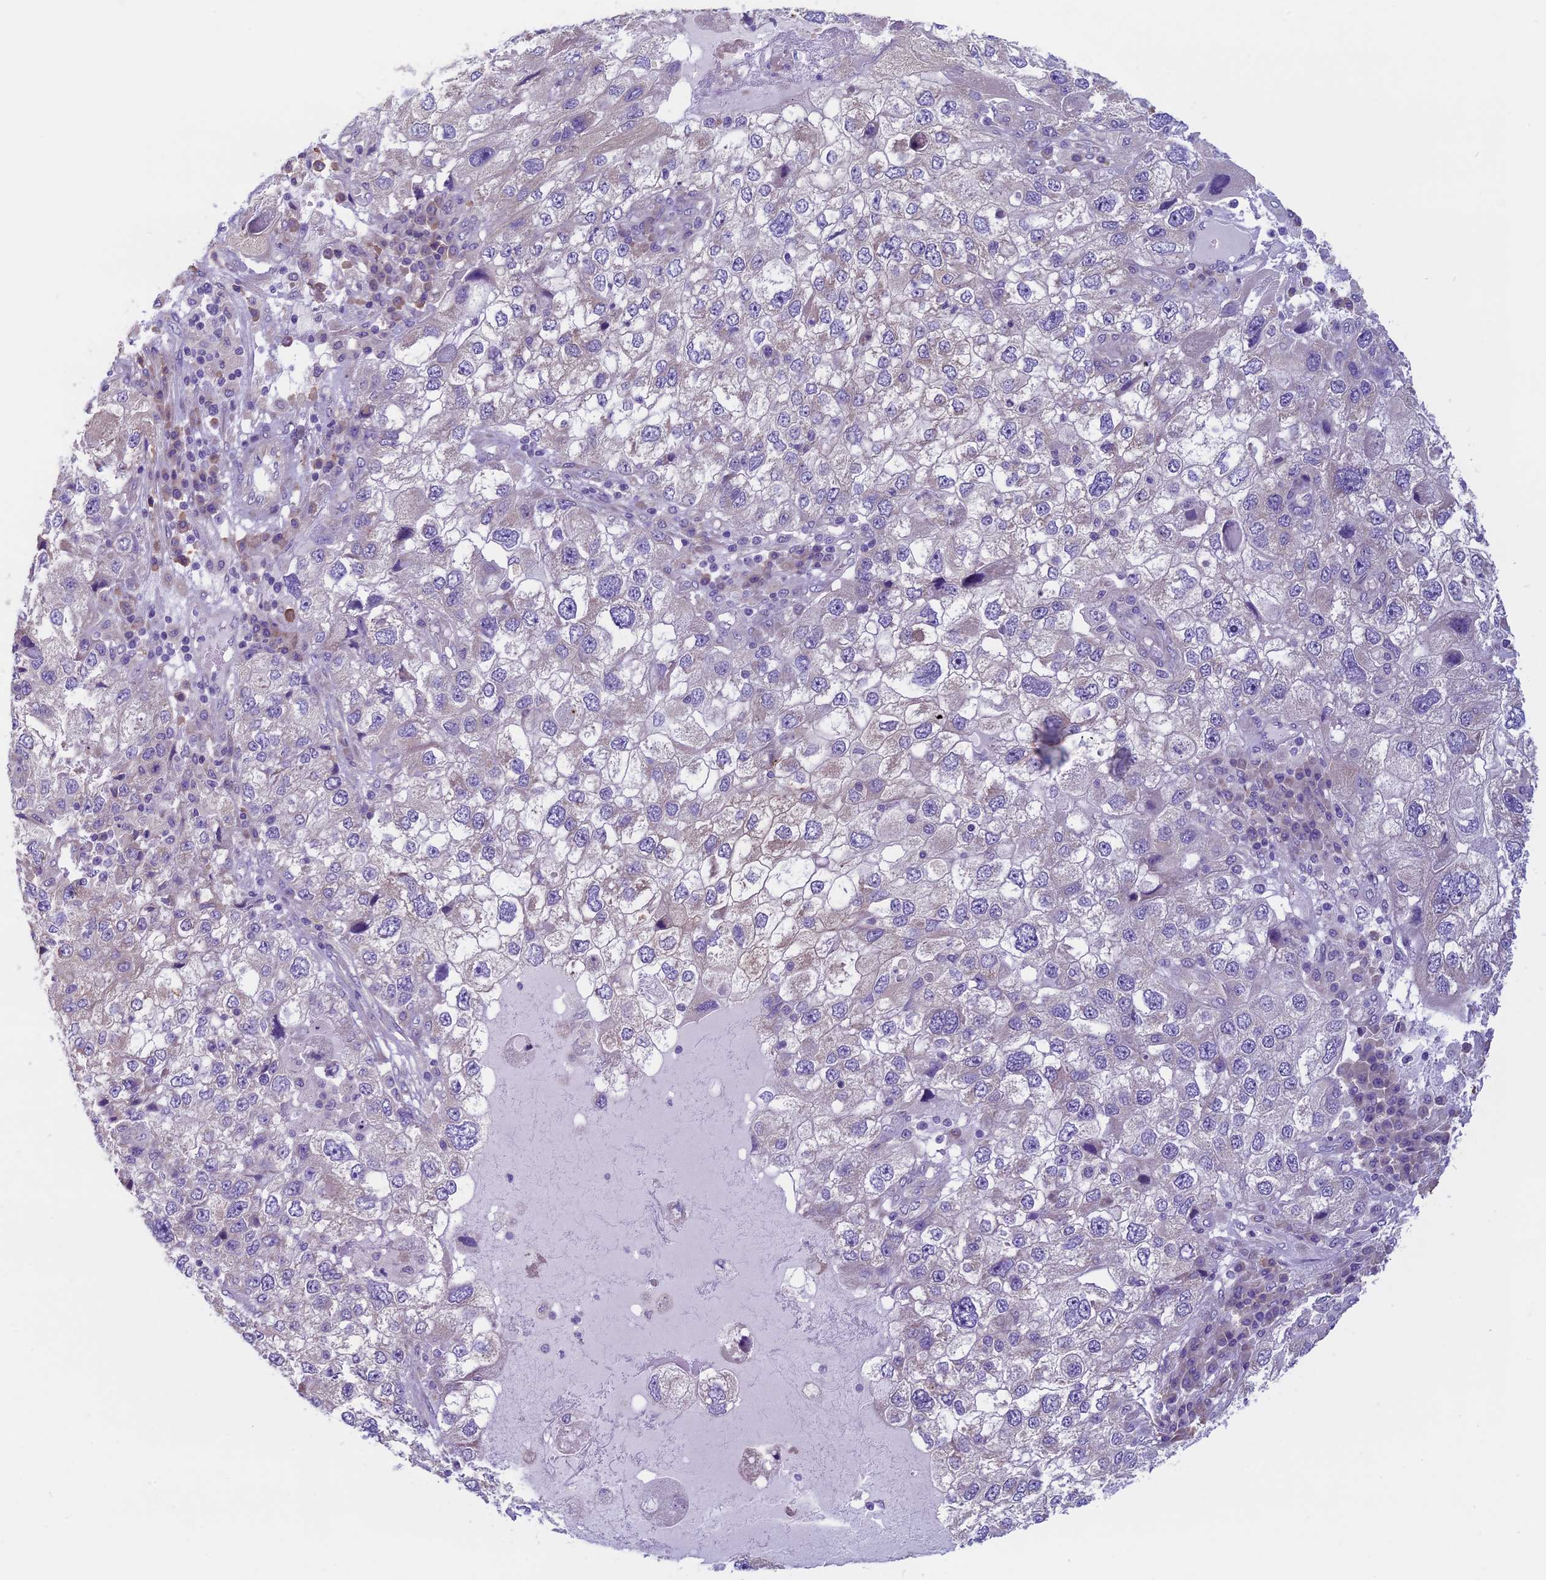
{"staining": {"intensity": "negative", "quantity": "none", "location": "none"}, "tissue": "endometrial cancer", "cell_type": "Tumor cells", "image_type": "cancer", "snomed": [{"axis": "morphology", "description": "Adenocarcinoma, NOS"}, {"axis": "topography", "description": "Endometrium"}], "caption": "The immunohistochemistry micrograph has no significant expression in tumor cells of endometrial cancer (adenocarcinoma) tissue.", "gene": "DCTN5", "patient": {"sex": "female", "age": 49}}